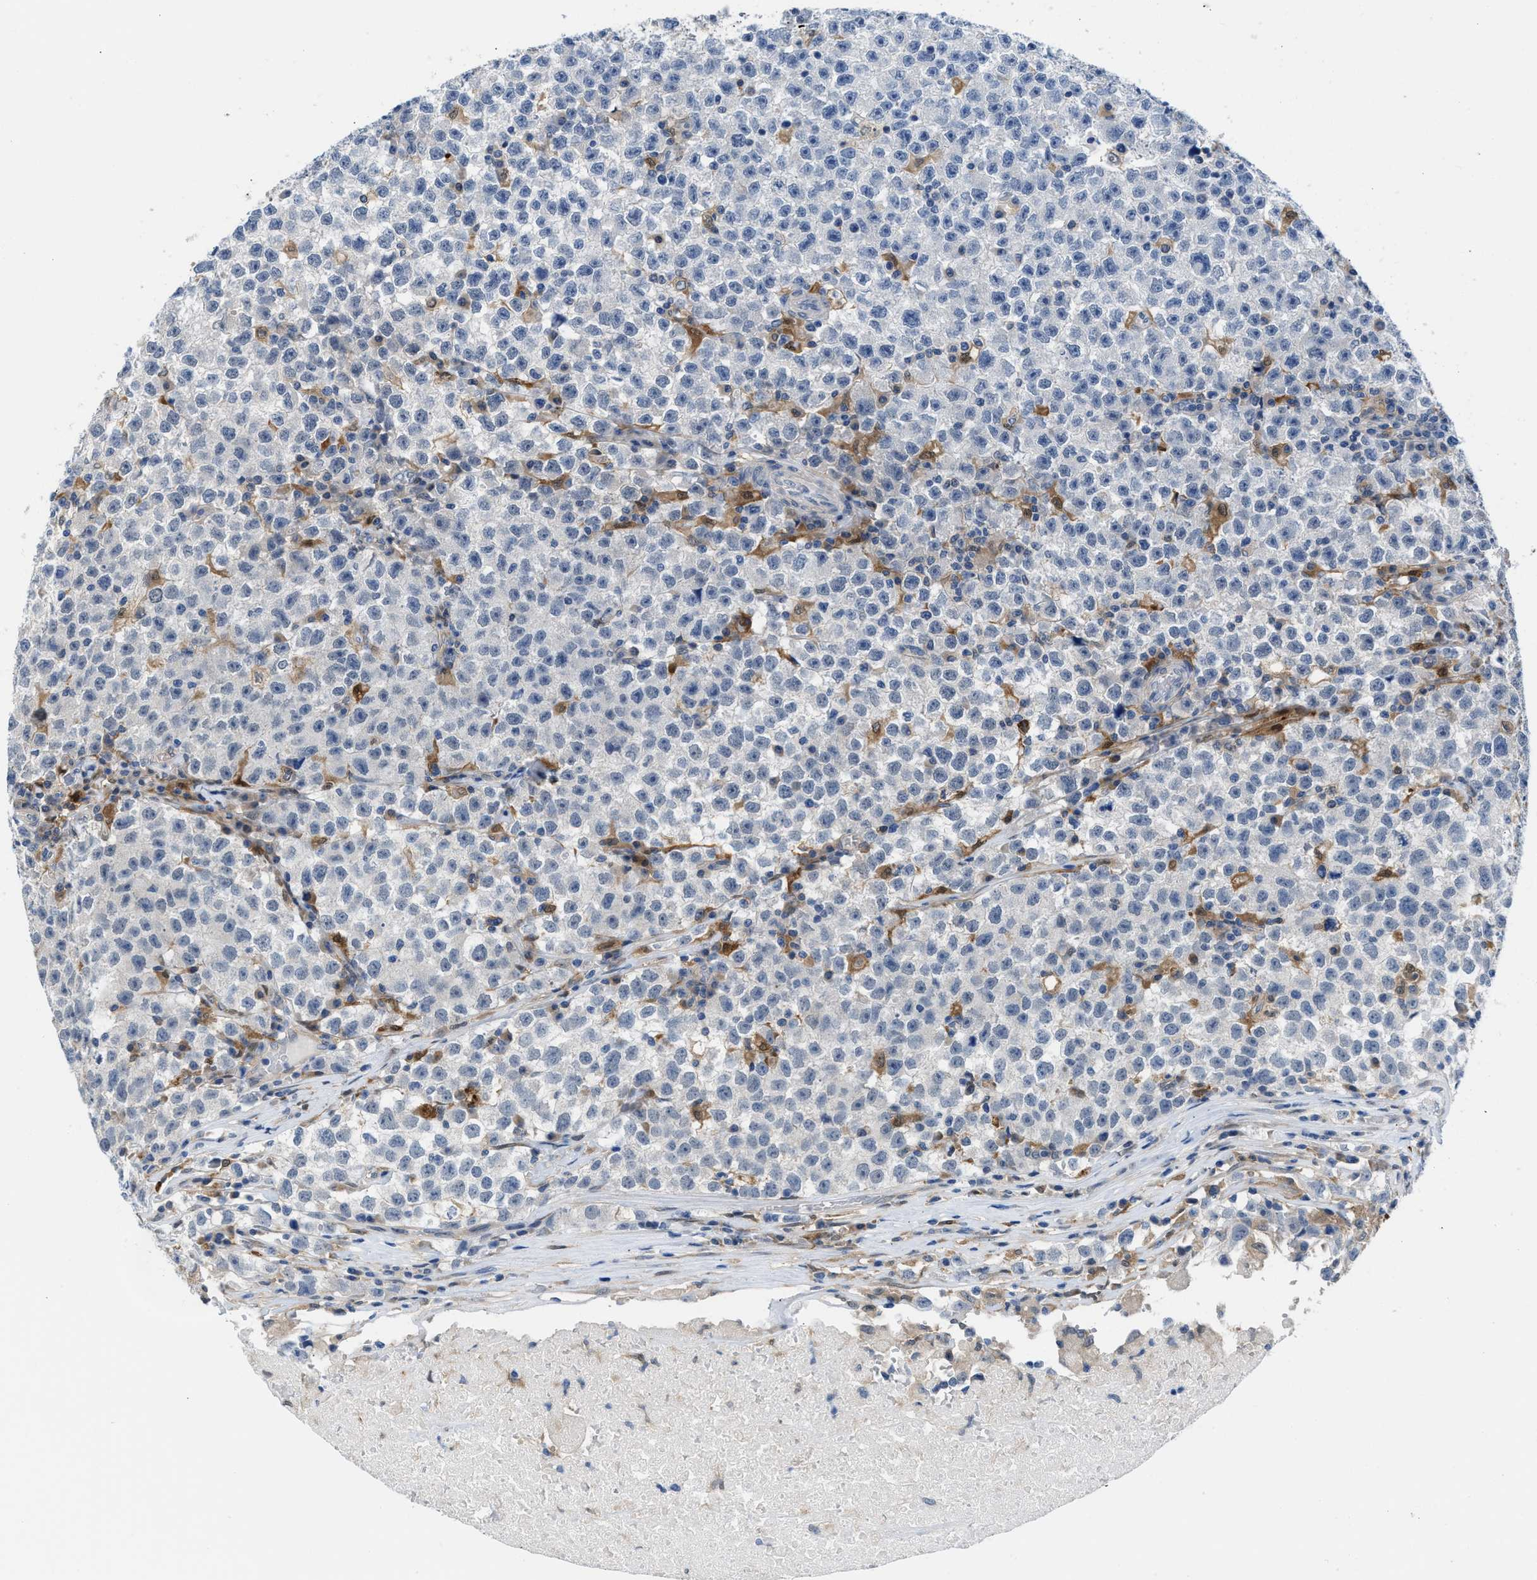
{"staining": {"intensity": "negative", "quantity": "none", "location": "none"}, "tissue": "testis cancer", "cell_type": "Tumor cells", "image_type": "cancer", "snomed": [{"axis": "morphology", "description": "Seminoma, NOS"}, {"axis": "topography", "description": "Testis"}], "caption": "A photomicrograph of human testis cancer is negative for staining in tumor cells.", "gene": "CBR1", "patient": {"sex": "male", "age": 22}}